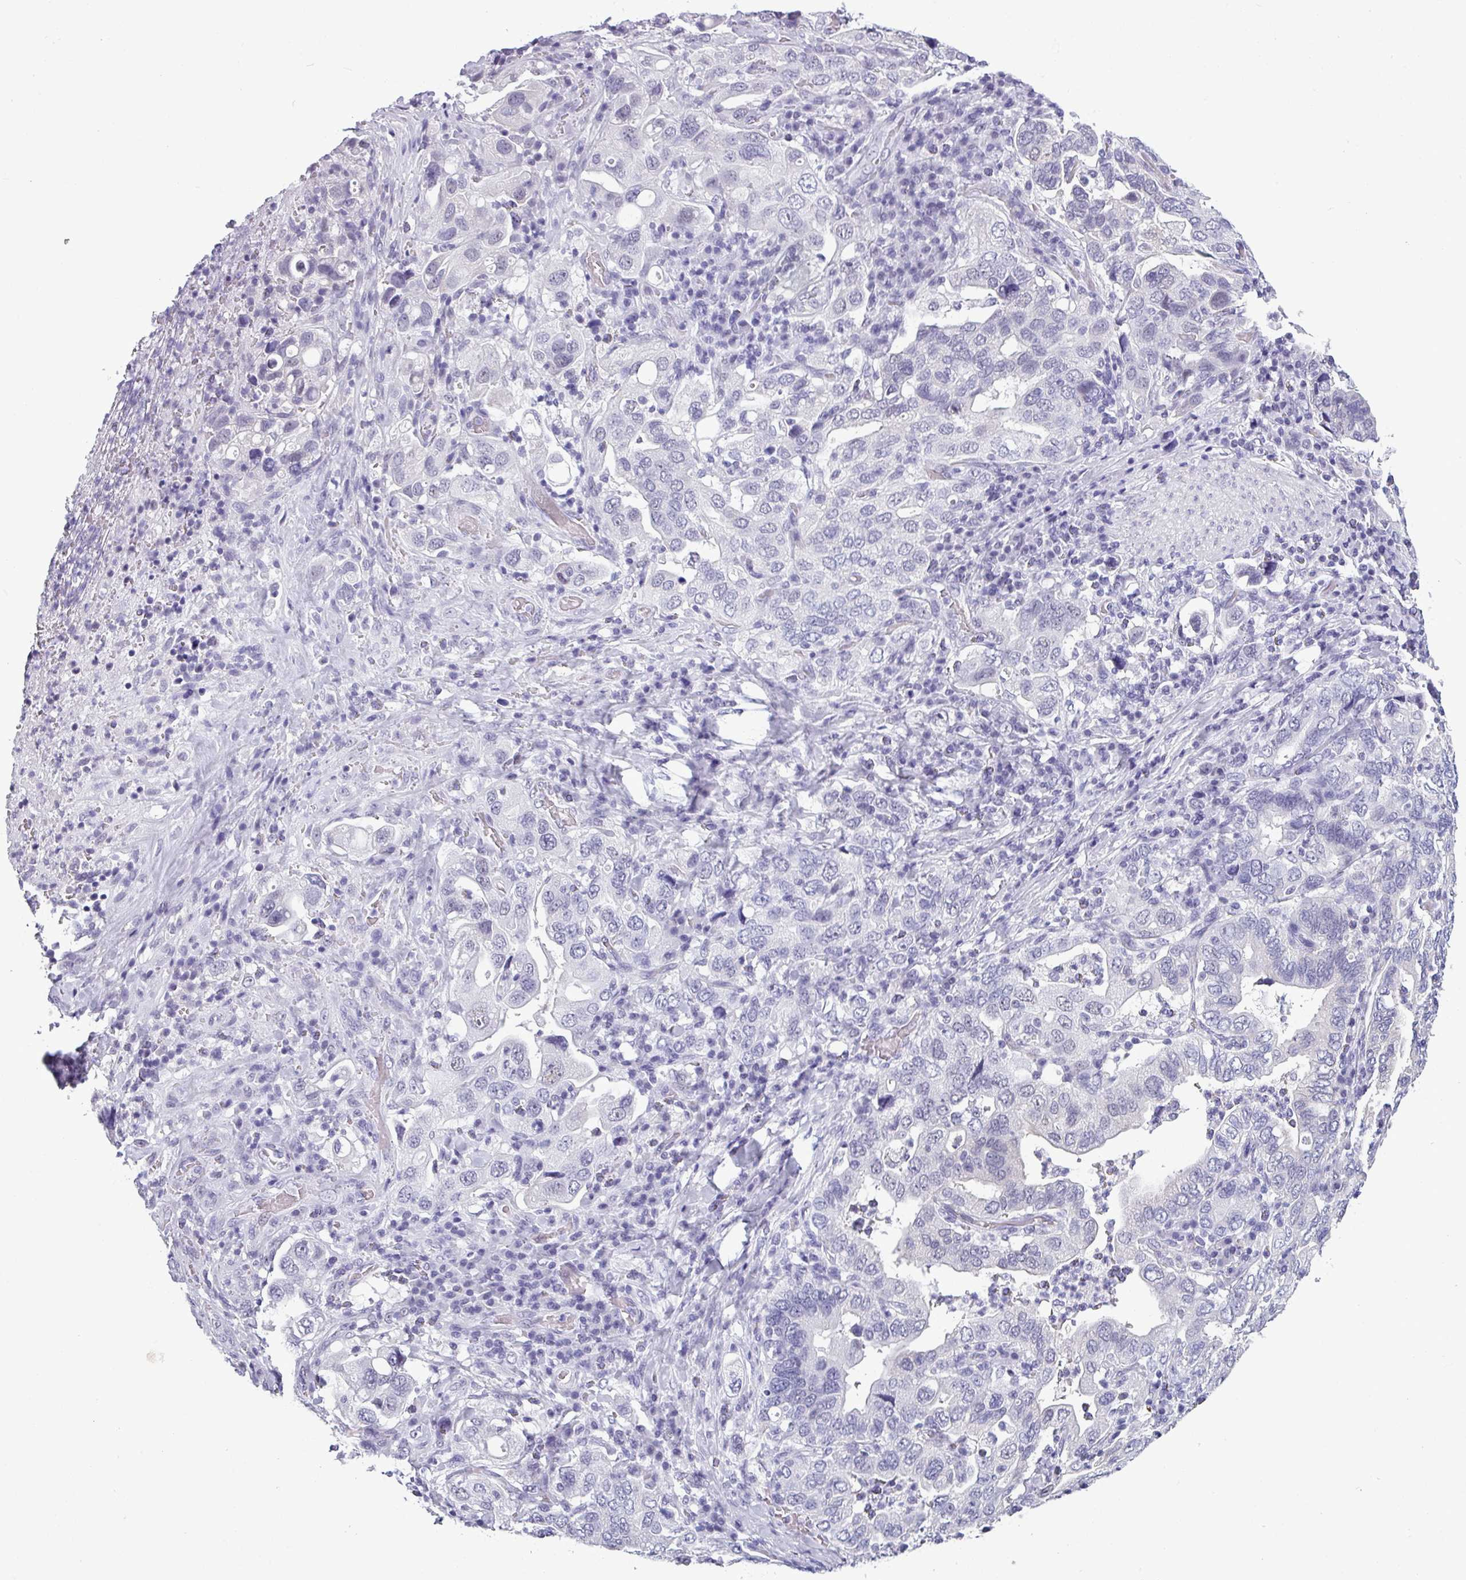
{"staining": {"intensity": "negative", "quantity": "none", "location": "none"}, "tissue": "stomach cancer", "cell_type": "Tumor cells", "image_type": "cancer", "snomed": [{"axis": "morphology", "description": "Adenocarcinoma, NOS"}, {"axis": "topography", "description": "Stomach, upper"}], "caption": "Adenocarcinoma (stomach) was stained to show a protein in brown. There is no significant positivity in tumor cells.", "gene": "SRGAP1", "patient": {"sex": "male", "age": 62}}